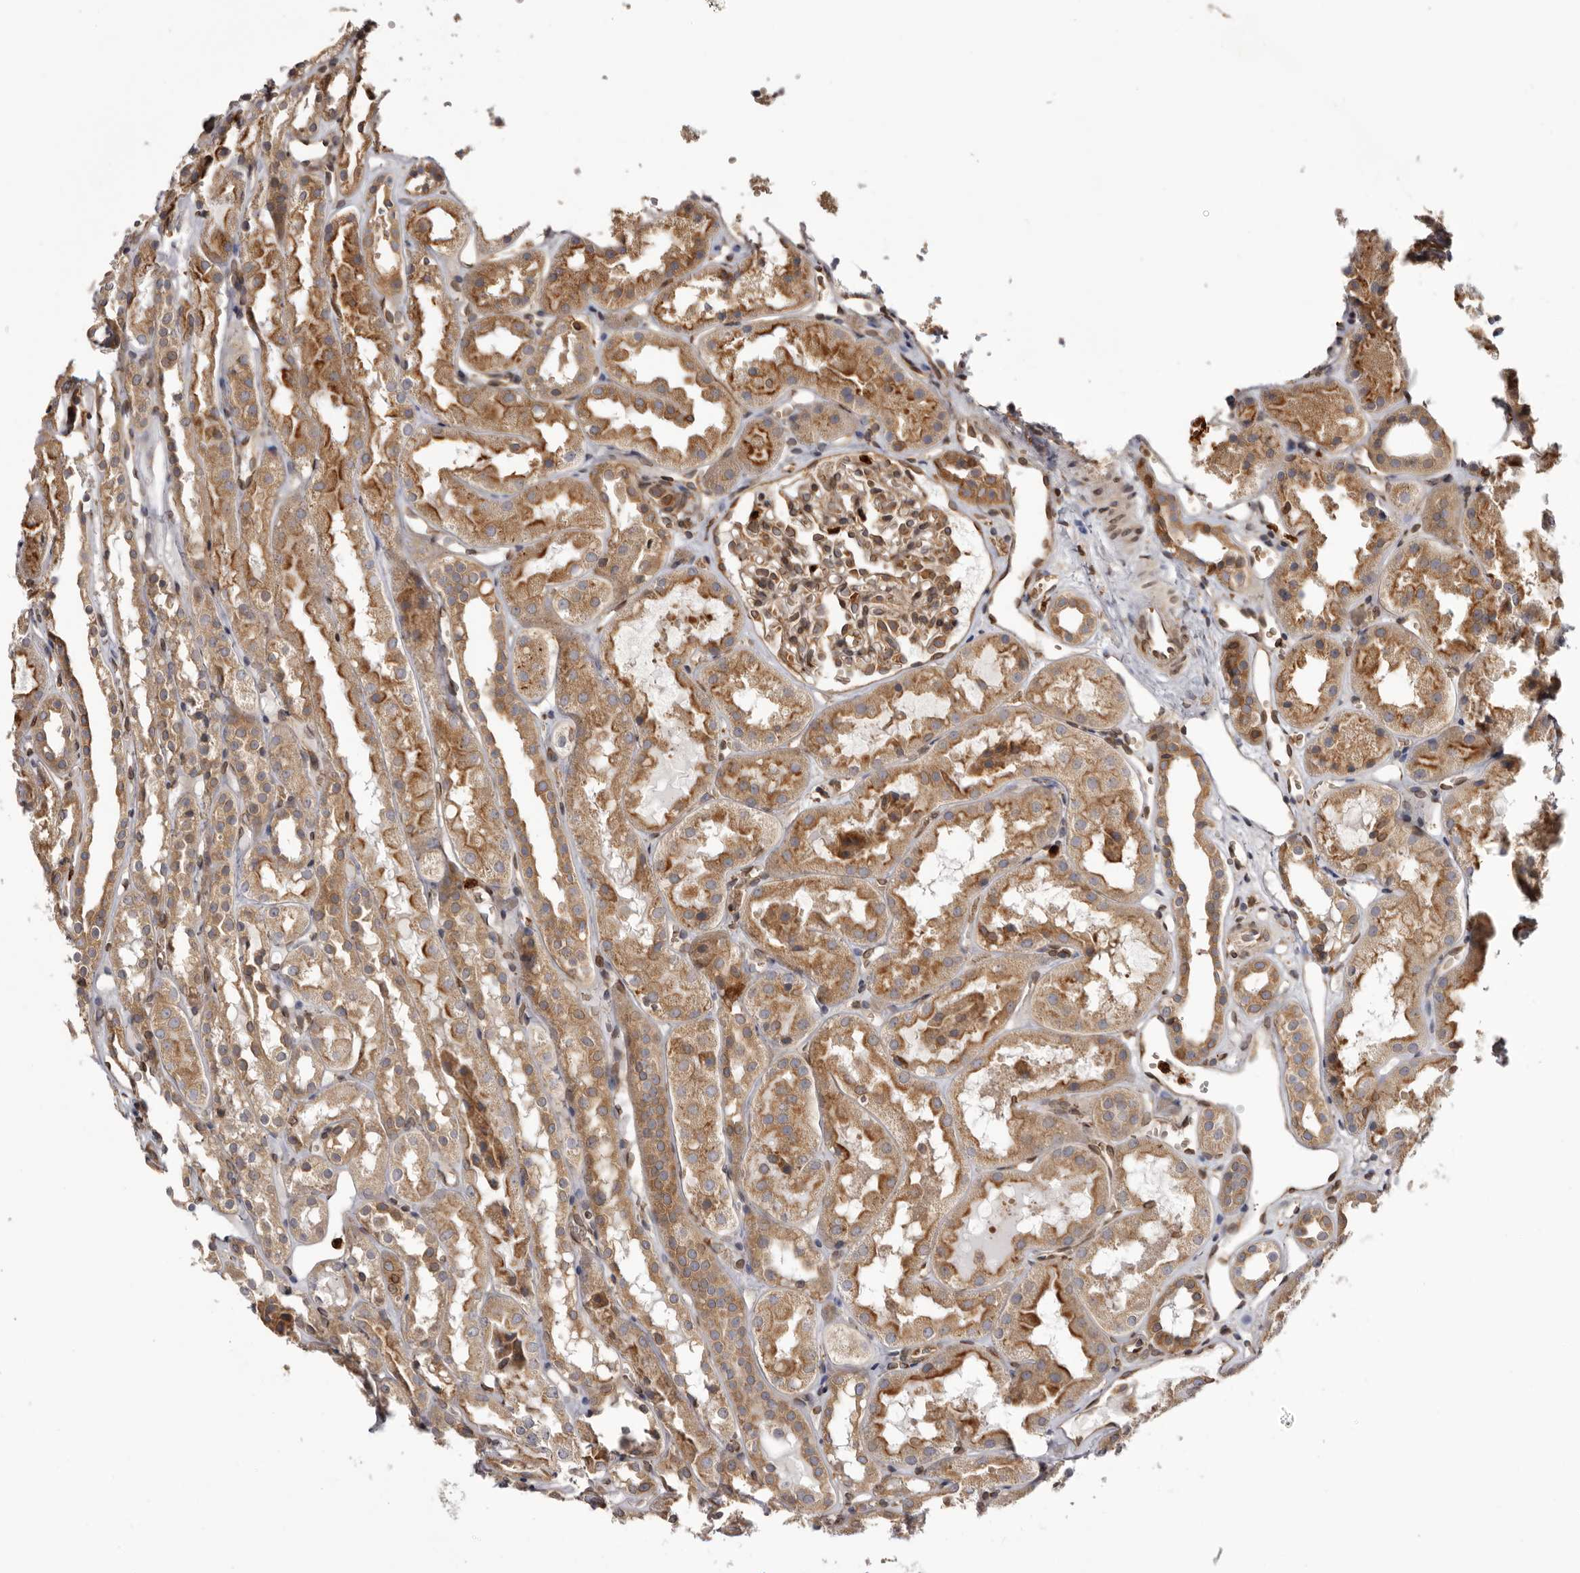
{"staining": {"intensity": "moderate", "quantity": "25%-75%", "location": "cytoplasmic/membranous"}, "tissue": "kidney", "cell_type": "Cells in glomeruli", "image_type": "normal", "snomed": [{"axis": "morphology", "description": "Normal tissue, NOS"}, {"axis": "topography", "description": "Kidney"}], "caption": "Brown immunohistochemical staining in benign human kidney reveals moderate cytoplasmic/membranous staining in approximately 25%-75% of cells in glomeruli.", "gene": "C4orf3", "patient": {"sex": "male", "age": 16}}